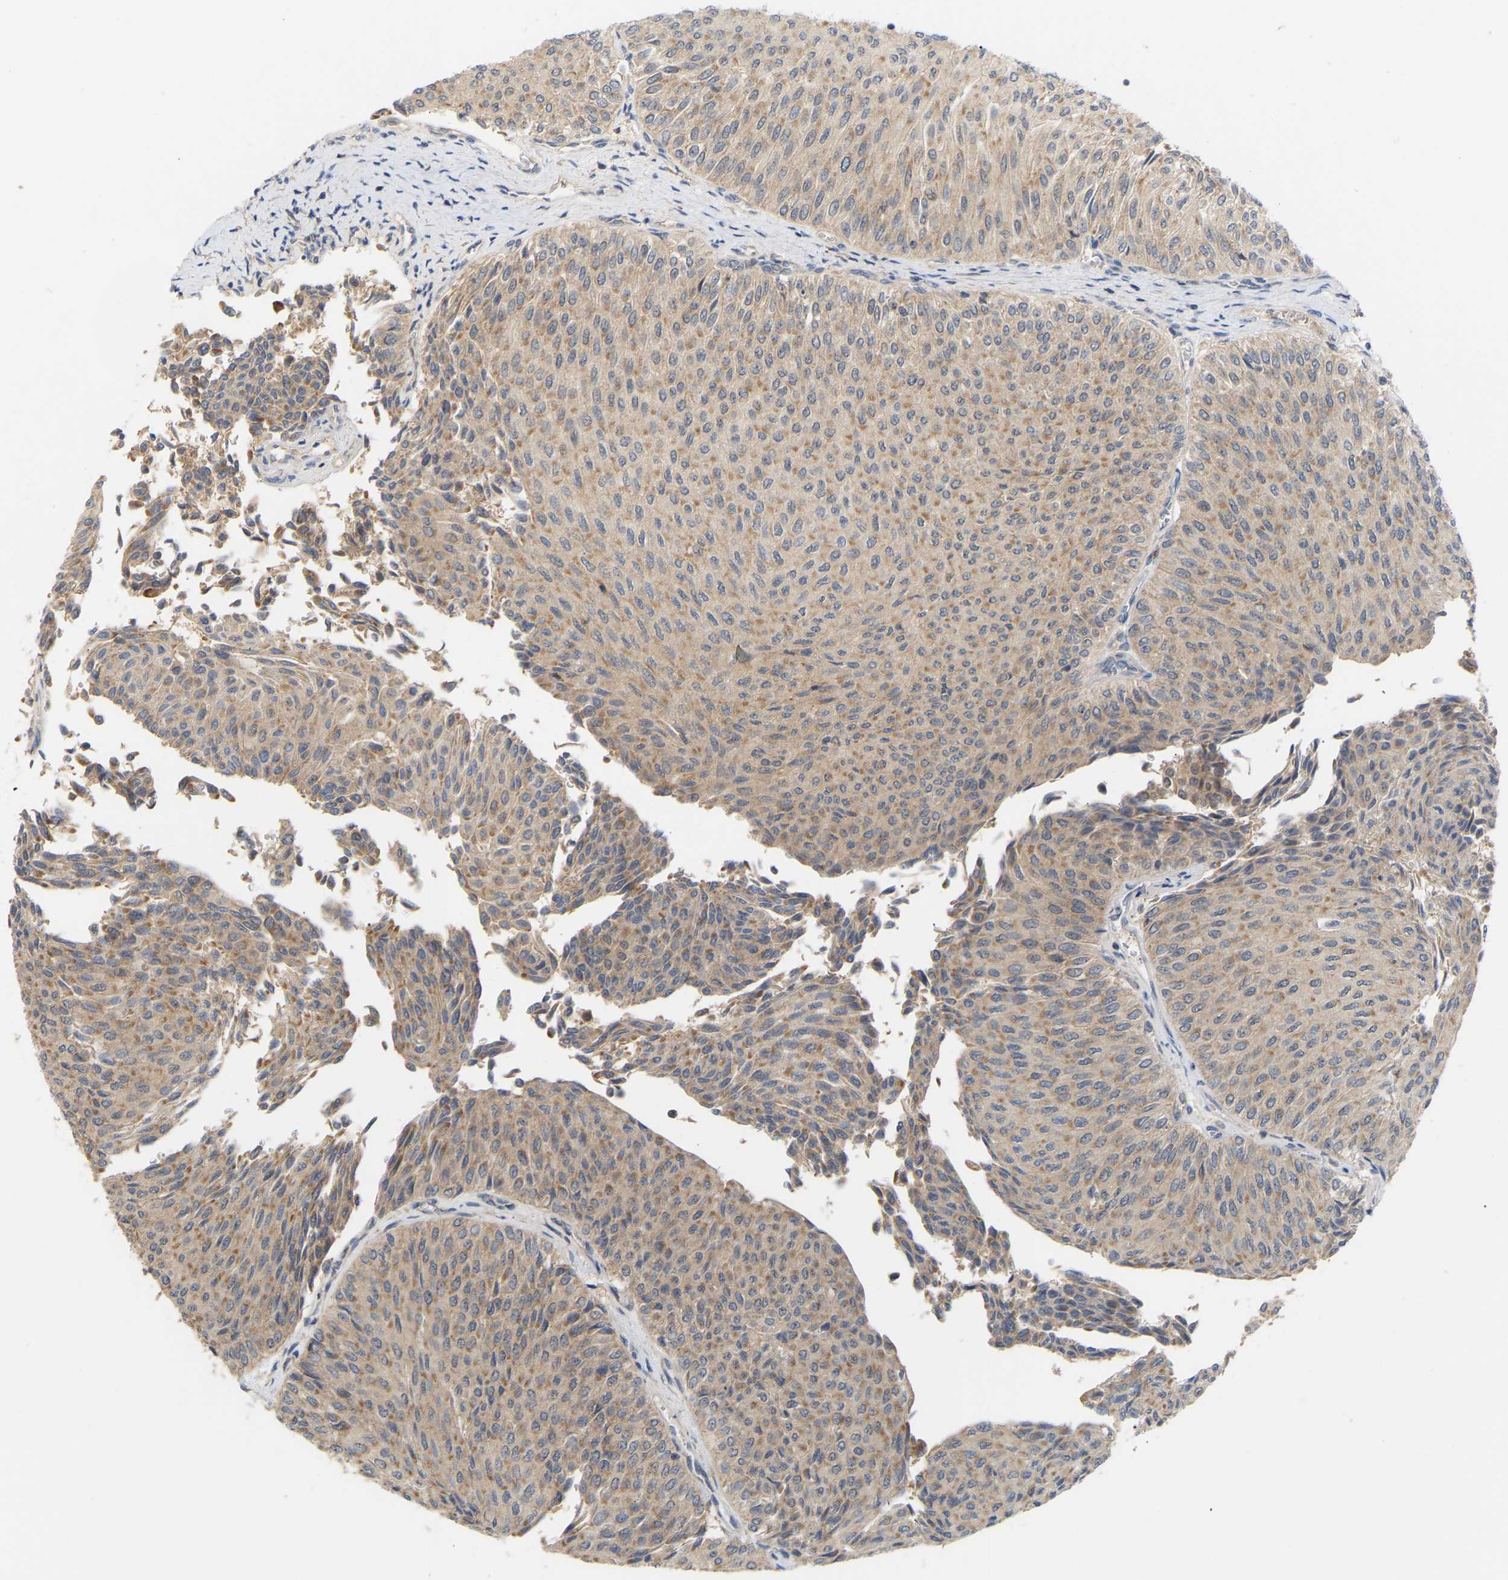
{"staining": {"intensity": "weak", "quantity": ">75%", "location": "cytoplasmic/membranous"}, "tissue": "urothelial cancer", "cell_type": "Tumor cells", "image_type": "cancer", "snomed": [{"axis": "morphology", "description": "Urothelial carcinoma, Low grade"}, {"axis": "topography", "description": "Urinary bladder"}], "caption": "Weak cytoplasmic/membranous protein expression is appreciated in approximately >75% of tumor cells in urothelial carcinoma (low-grade). The staining is performed using DAB (3,3'-diaminobenzidine) brown chromogen to label protein expression. The nuclei are counter-stained blue using hematoxylin.", "gene": "TPMT", "patient": {"sex": "male", "age": 78}}